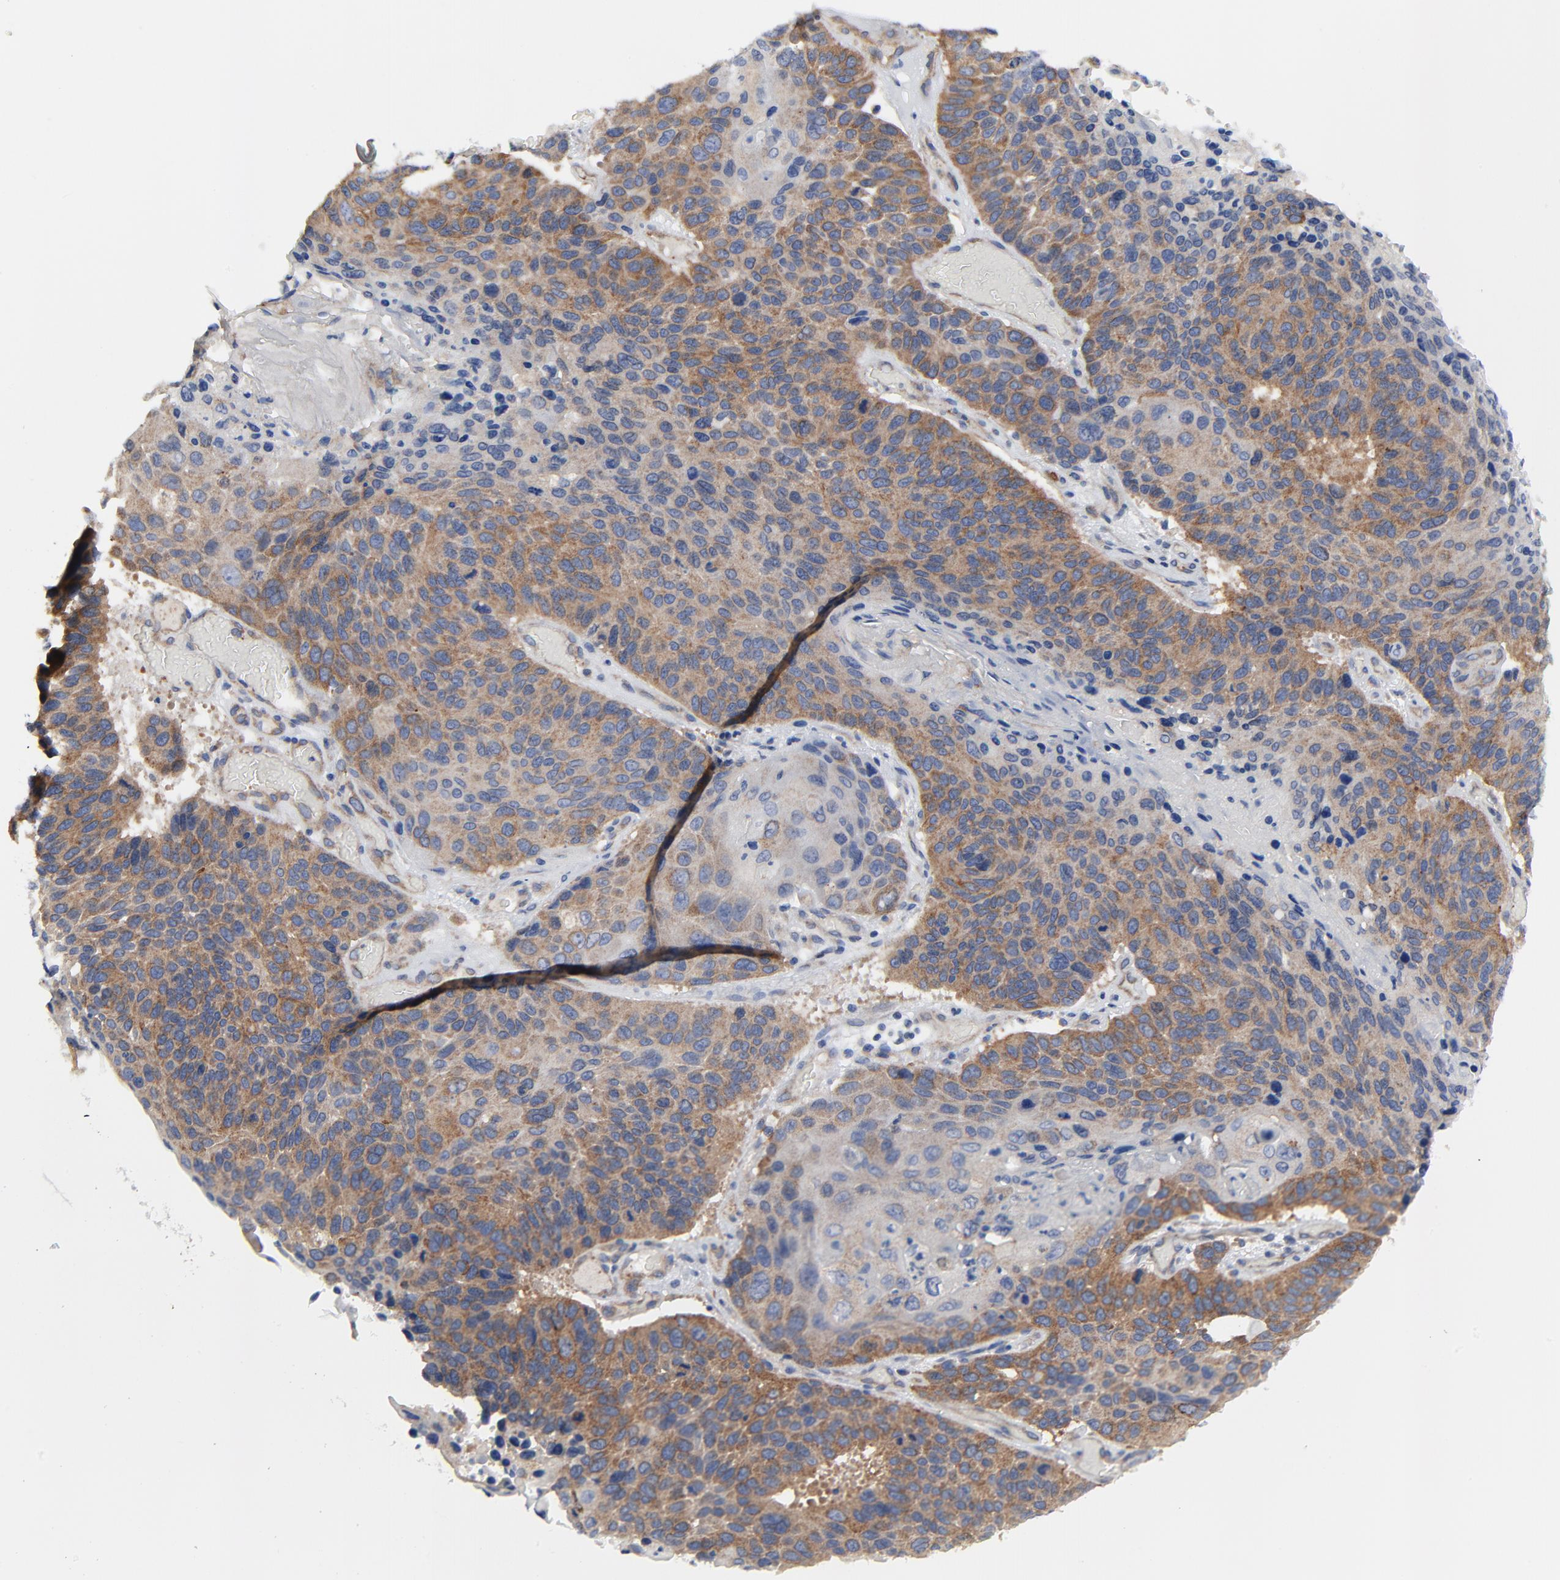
{"staining": {"intensity": "moderate", "quantity": "25%-75%", "location": "cytoplasmic/membranous"}, "tissue": "lung cancer", "cell_type": "Tumor cells", "image_type": "cancer", "snomed": [{"axis": "morphology", "description": "Squamous cell carcinoma, NOS"}, {"axis": "topography", "description": "Lung"}], "caption": "A high-resolution image shows immunohistochemistry staining of lung cancer, which demonstrates moderate cytoplasmic/membranous positivity in approximately 25%-75% of tumor cells.", "gene": "VAV2", "patient": {"sex": "male", "age": 68}}